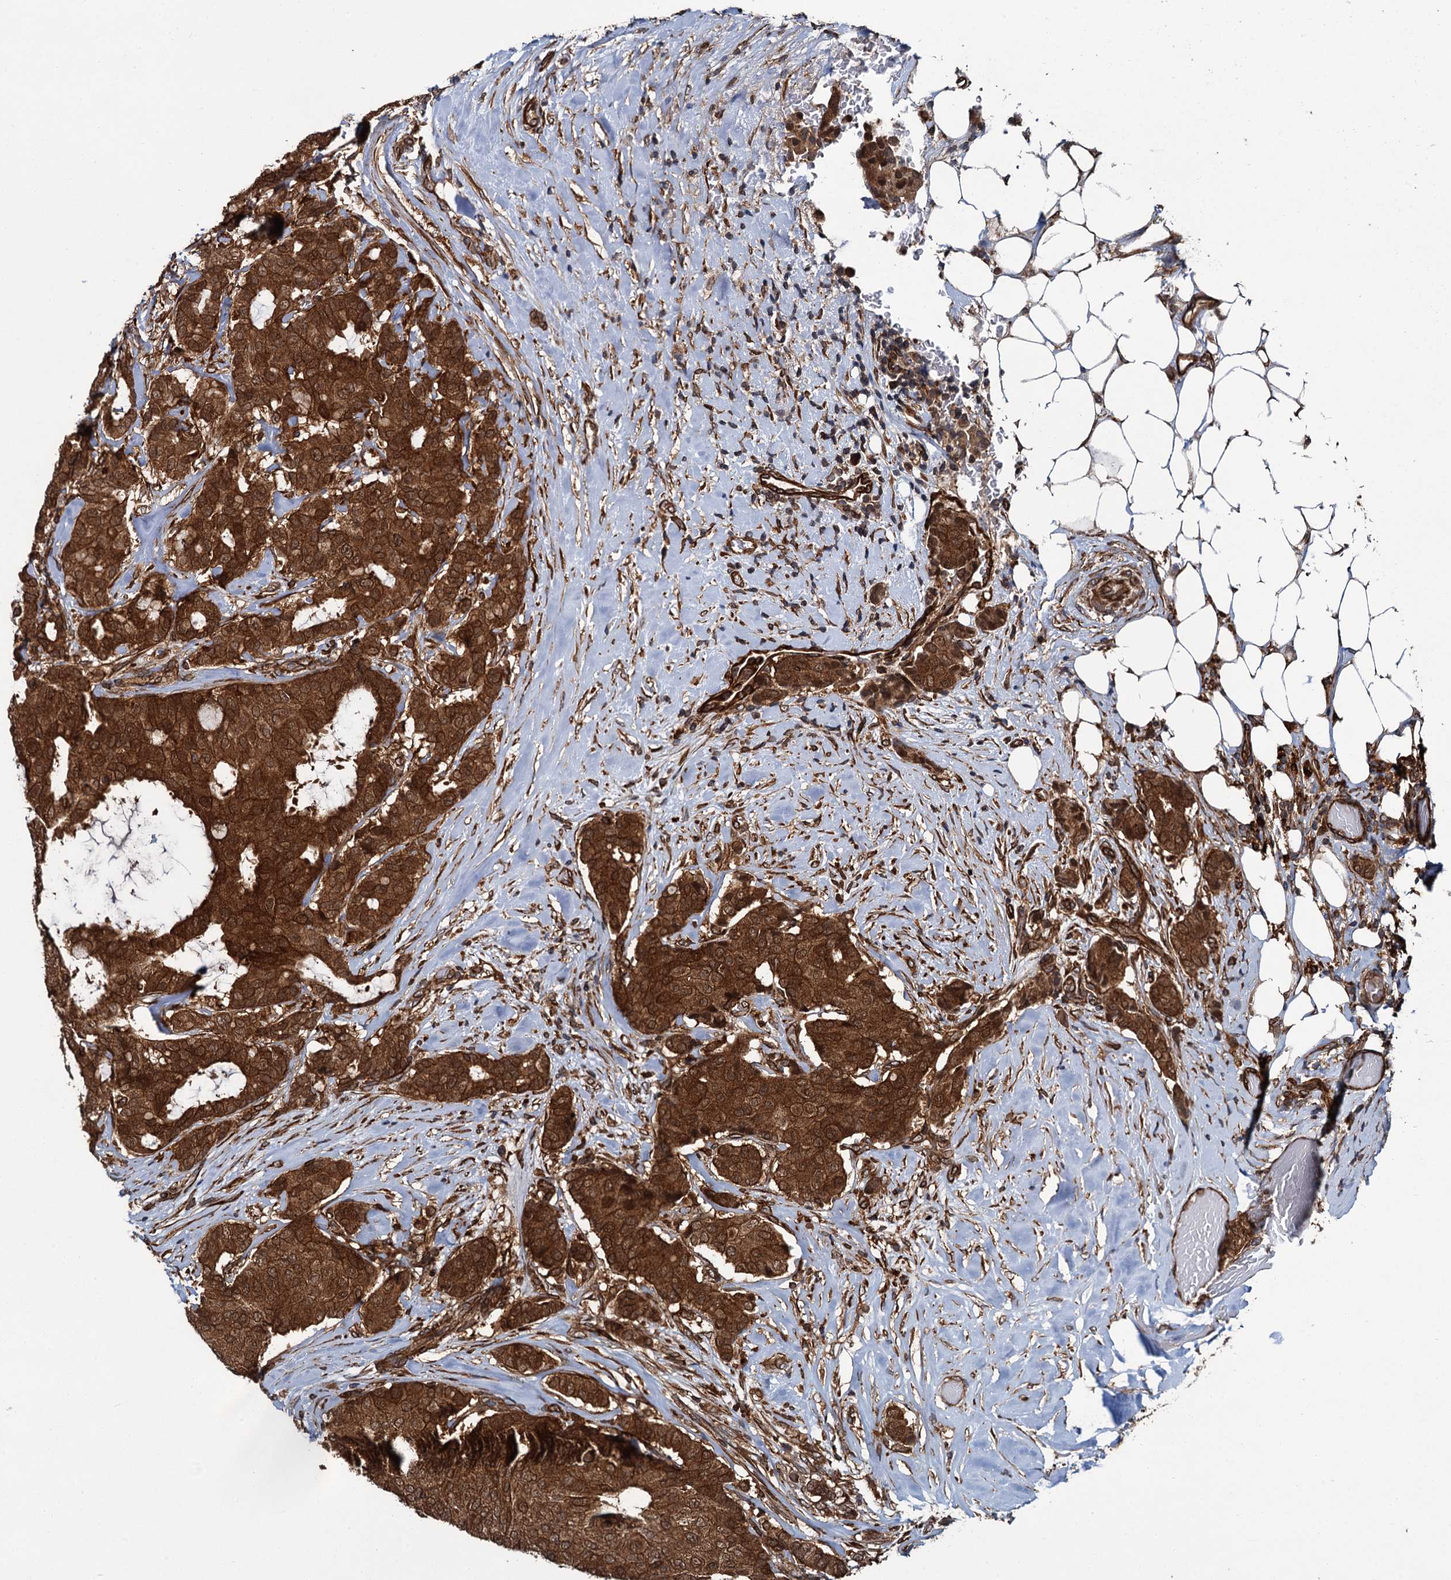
{"staining": {"intensity": "strong", "quantity": ">75%", "location": "cytoplasmic/membranous,nuclear"}, "tissue": "breast cancer", "cell_type": "Tumor cells", "image_type": "cancer", "snomed": [{"axis": "morphology", "description": "Duct carcinoma"}, {"axis": "topography", "description": "Breast"}], "caption": "An image of infiltrating ductal carcinoma (breast) stained for a protein reveals strong cytoplasmic/membranous and nuclear brown staining in tumor cells.", "gene": "ZFYVE19", "patient": {"sex": "female", "age": 75}}